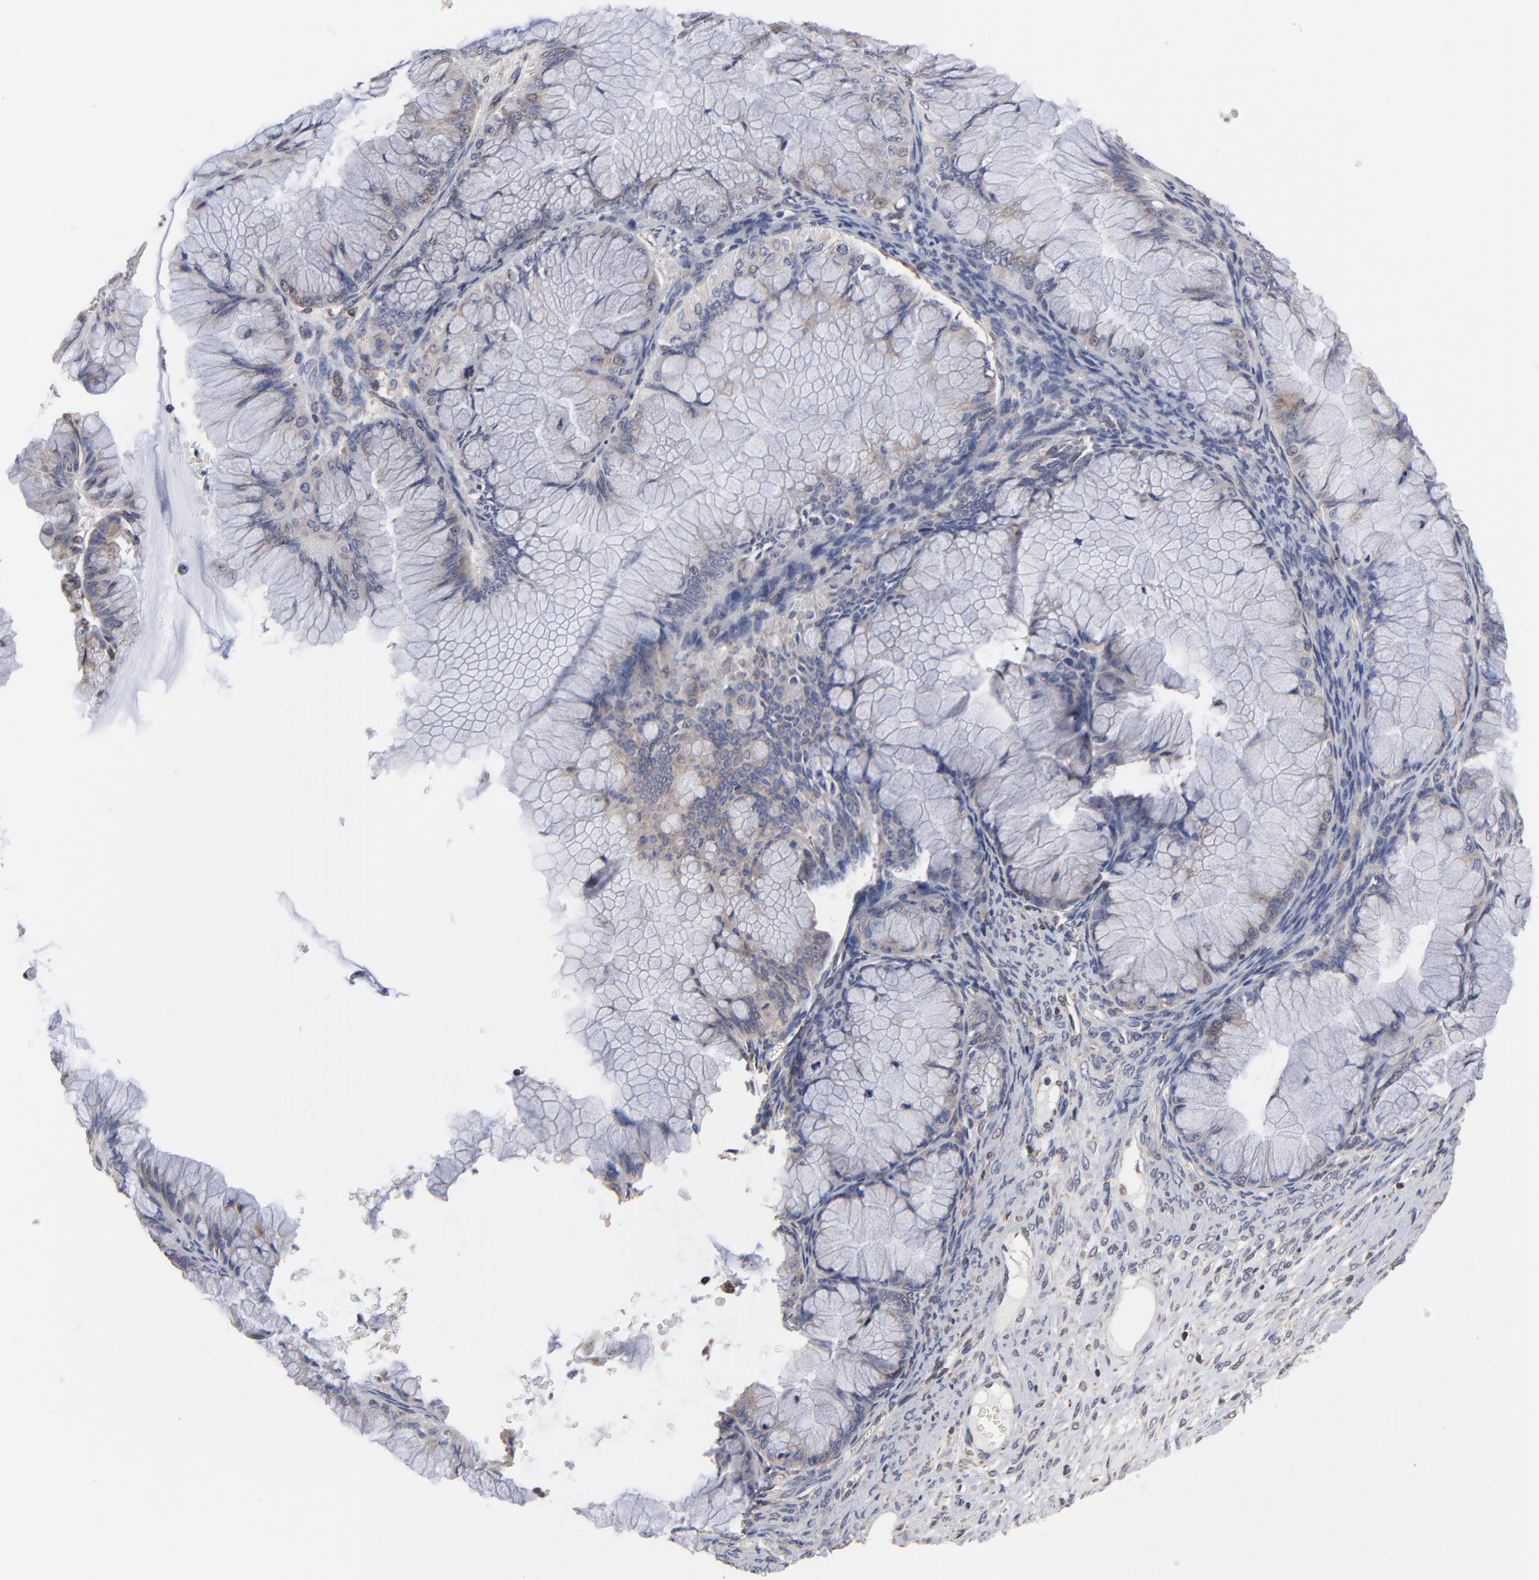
{"staining": {"intensity": "weak", "quantity": "<25%", "location": "cytoplasmic/membranous"}, "tissue": "ovarian cancer", "cell_type": "Tumor cells", "image_type": "cancer", "snomed": [{"axis": "morphology", "description": "Cystadenocarcinoma, mucinous, NOS"}, {"axis": "topography", "description": "Ovary"}], "caption": "The photomicrograph displays no staining of tumor cells in mucinous cystadenocarcinoma (ovarian). (DAB (3,3'-diaminobenzidine) immunohistochemistry (IHC), high magnification).", "gene": "CHM", "patient": {"sex": "female", "age": 63}}